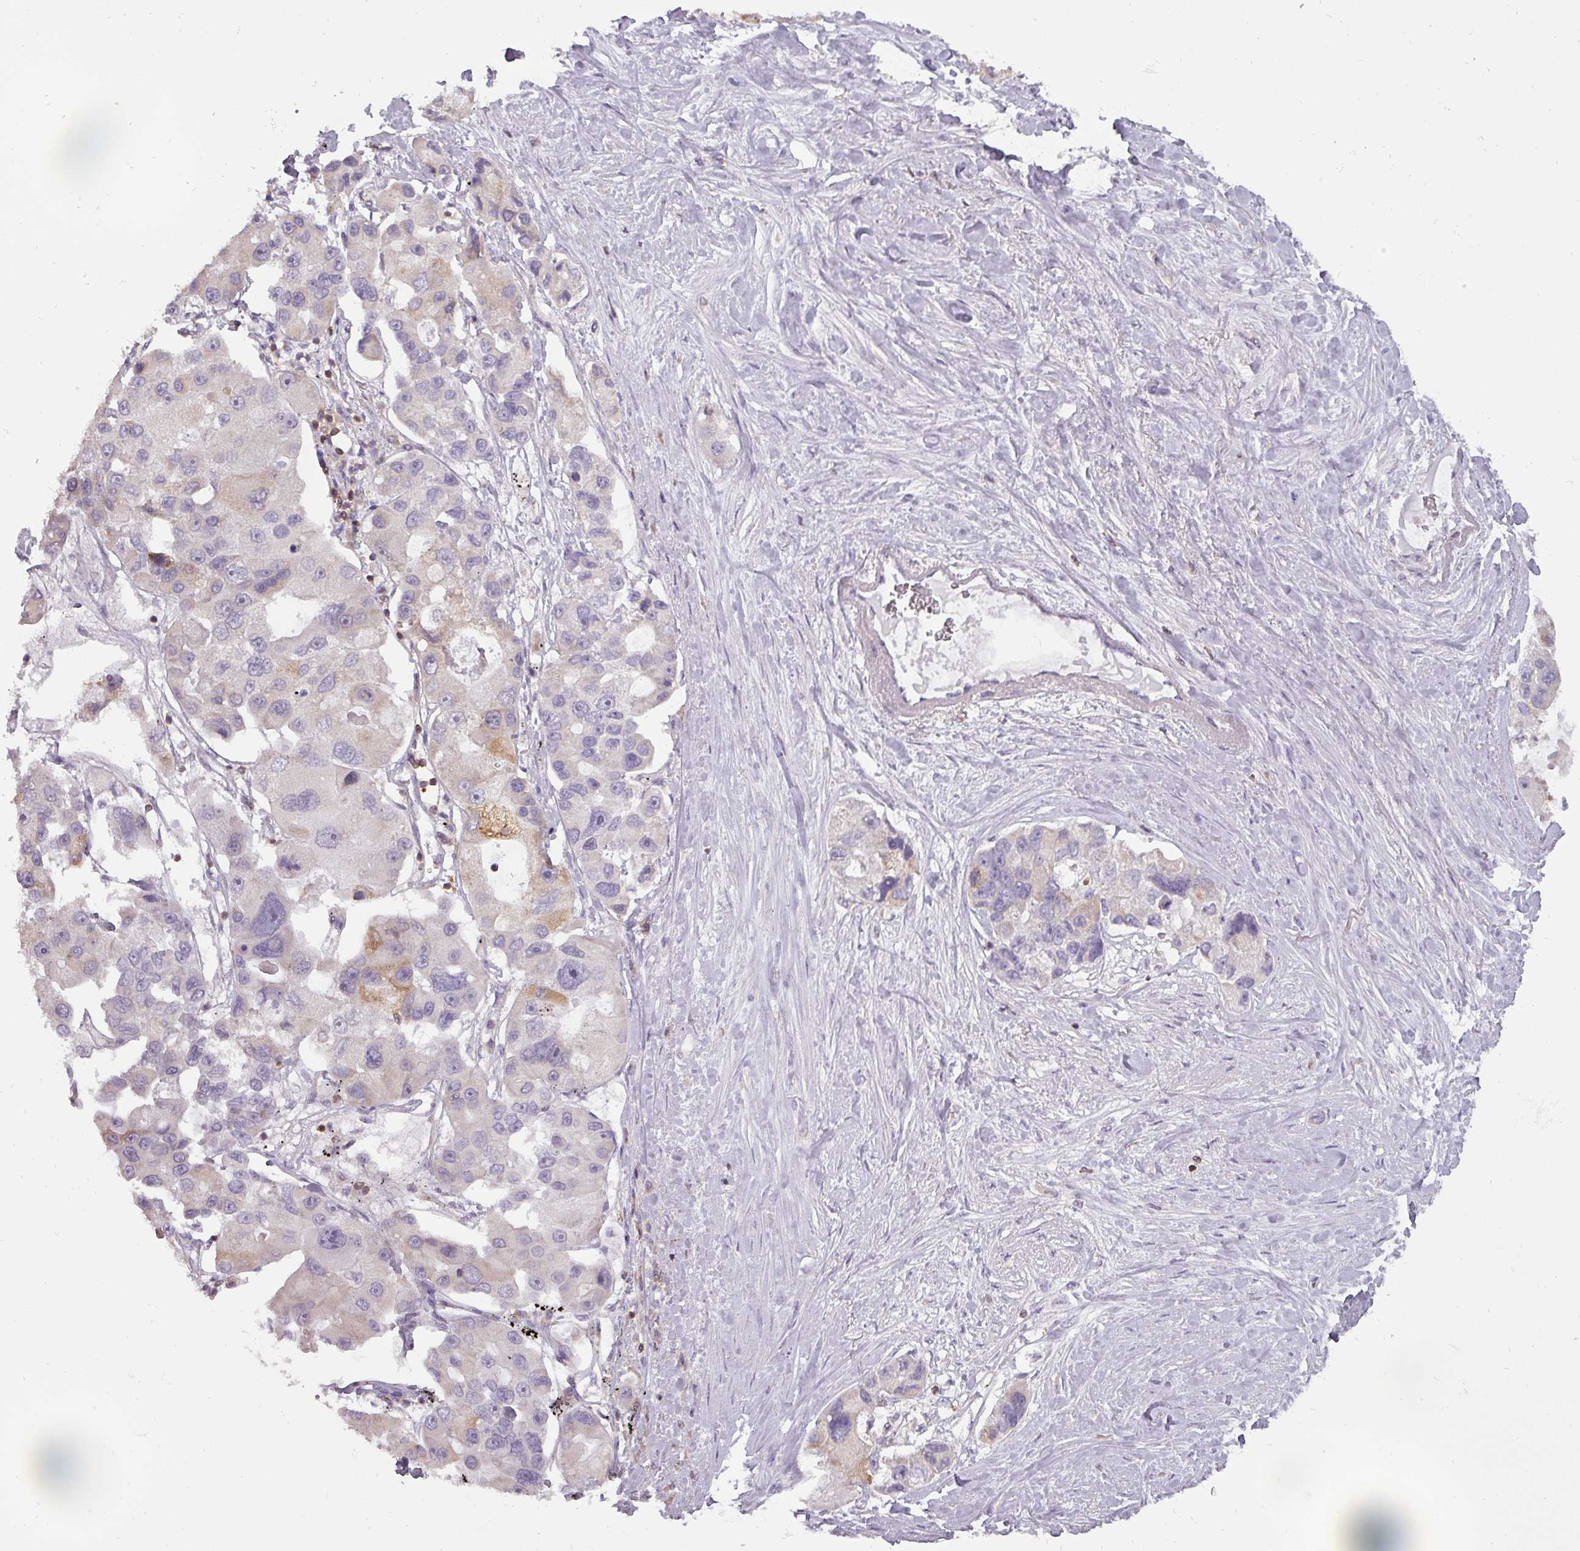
{"staining": {"intensity": "weak", "quantity": "<25%", "location": "cytoplasmic/membranous,nuclear"}, "tissue": "lung cancer", "cell_type": "Tumor cells", "image_type": "cancer", "snomed": [{"axis": "morphology", "description": "Adenocarcinoma, NOS"}, {"axis": "topography", "description": "Lung"}], "caption": "DAB (3,3'-diaminobenzidine) immunohistochemical staining of human lung cancer (adenocarcinoma) displays no significant staining in tumor cells.", "gene": "STK4", "patient": {"sex": "female", "age": 54}}